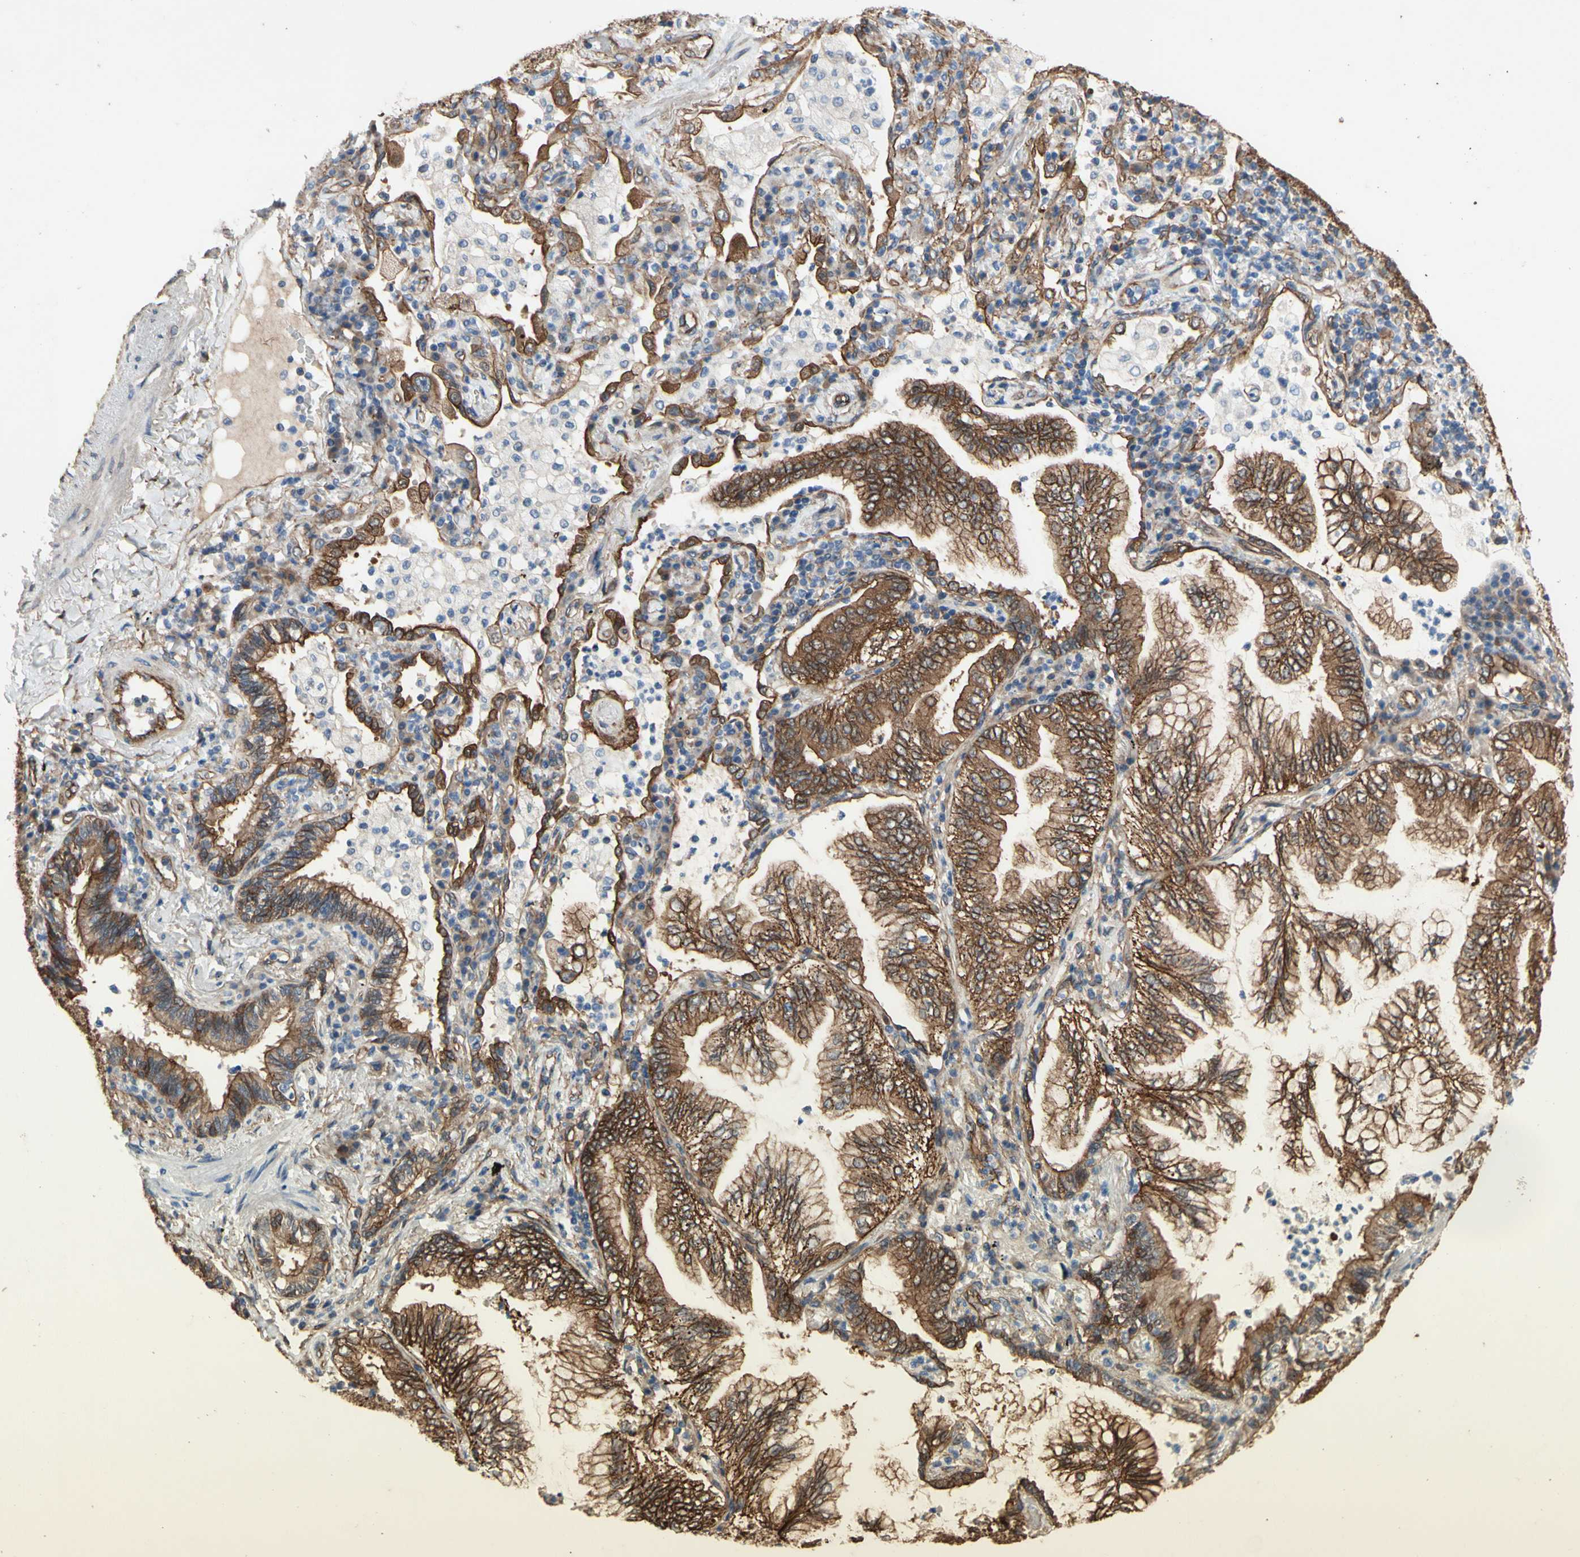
{"staining": {"intensity": "moderate", "quantity": ">75%", "location": "cytoplasmic/membranous"}, "tissue": "lung cancer", "cell_type": "Tumor cells", "image_type": "cancer", "snomed": [{"axis": "morphology", "description": "Normal tissue, NOS"}, {"axis": "morphology", "description": "Adenocarcinoma, NOS"}, {"axis": "topography", "description": "Bronchus"}, {"axis": "topography", "description": "Lung"}], "caption": "Approximately >75% of tumor cells in lung adenocarcinoma reveal moderate cytoplasmic/membranous protein expression as visualized by brown immunohistochemical staining.", "gene": "CTTNBP2", "patient": {"sex": "female", "age": 70}}